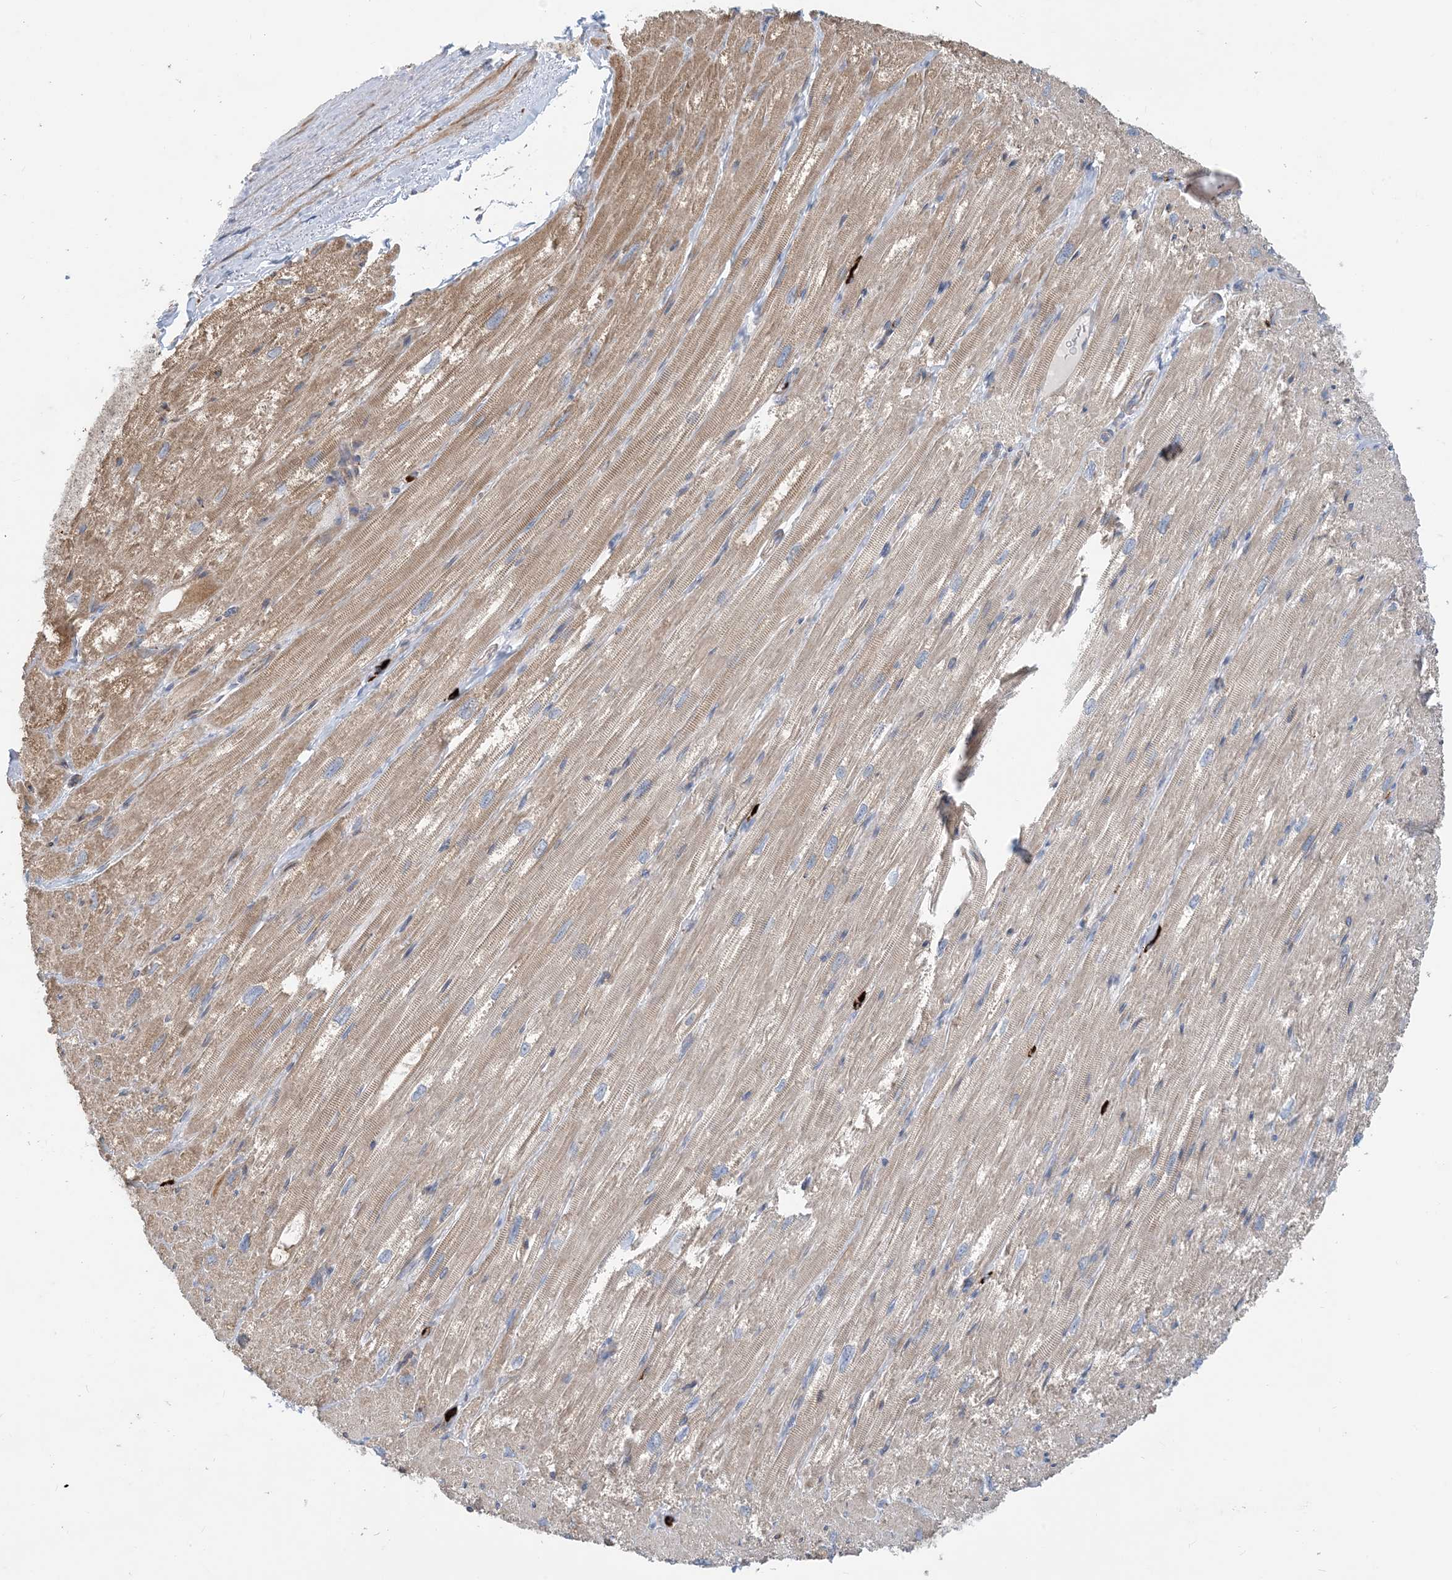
{"staining": {"intensity": "weak", "quantity": ">75%", "location": "cytoplasmic/membranous"}, "tissue": "heart muscle", "cell_type": "Cardiomyocytes", "image_type": "normal", "snomed": [{"axis": "morphology", "description": "Normal tissue, NOS"}, {"axis": "topography", "description": "Heart"}], "caption": "The micrograph reveals a brown stain indicating the presence of a protein in the cytoplasmic/membranous of cardiomyocytes in heart muscle.", "gene": "PCDHGA1", "patient": {"sex": "male", "age": 50}}